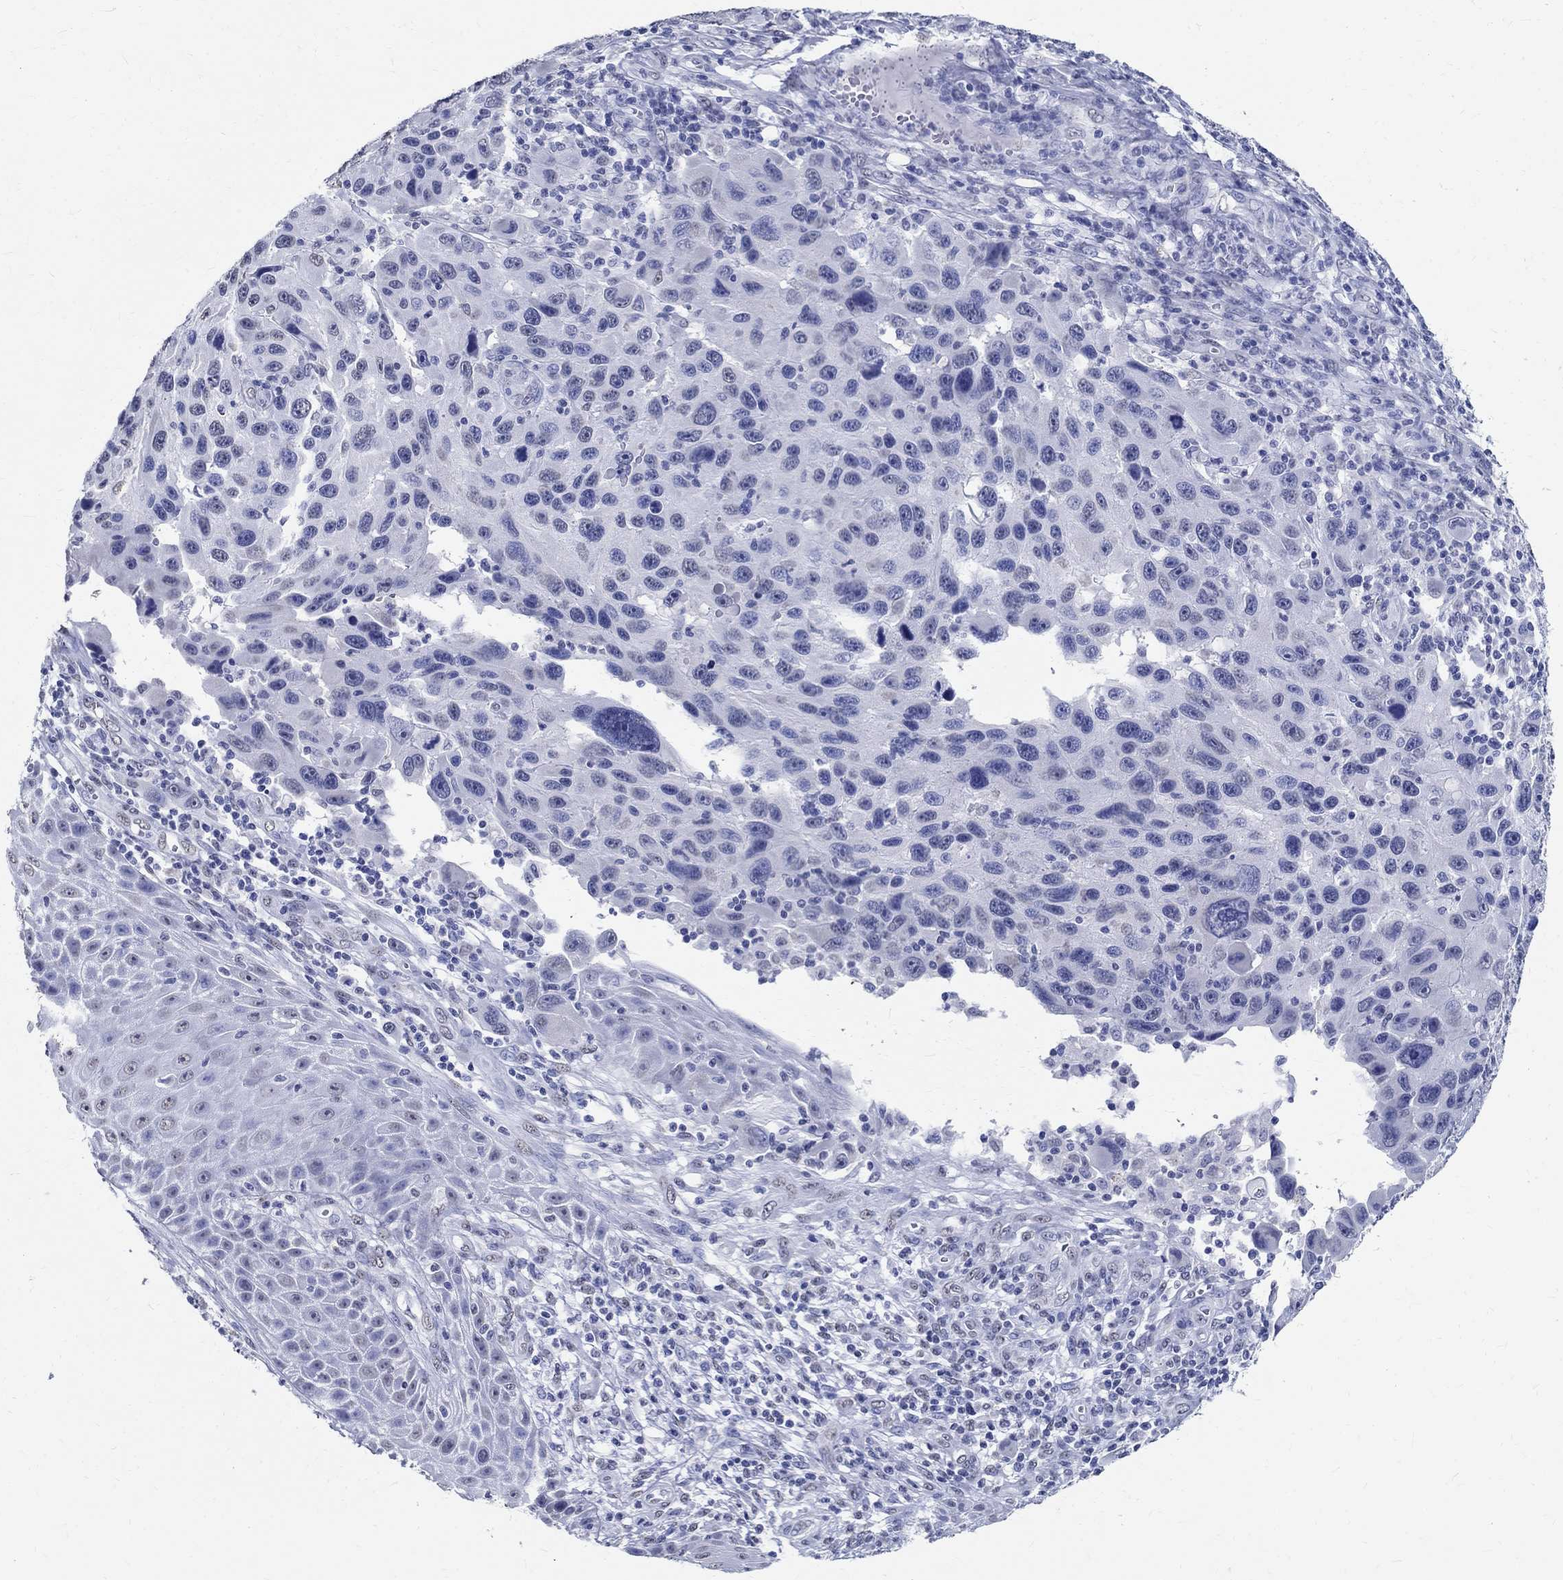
{"staining": {"intensity": "negative", "quantity": "none", "location": "none"}, "tissue": "melanoma", "cell_type": "Tumor cells", "image_type": "cancer", "snomed": [{"axis": "morphology", "description": "Malignant melanoma, NOS"}, {"axis": "topography", "description": "Skin"}], "caption": "High power microscopy histopathology image of an immunohistochemistry (IHC) photomicrograph of malignant melanoma, revealing no significant staining in tumor cells. Brightfield microscopy of immunohistochemistry (IHC) stained with DAB (brown) and hematoxylin (blue), captured at high magnification.", "gene": "TSPAN16", "patient": {"sex": "male", "age": 53}}